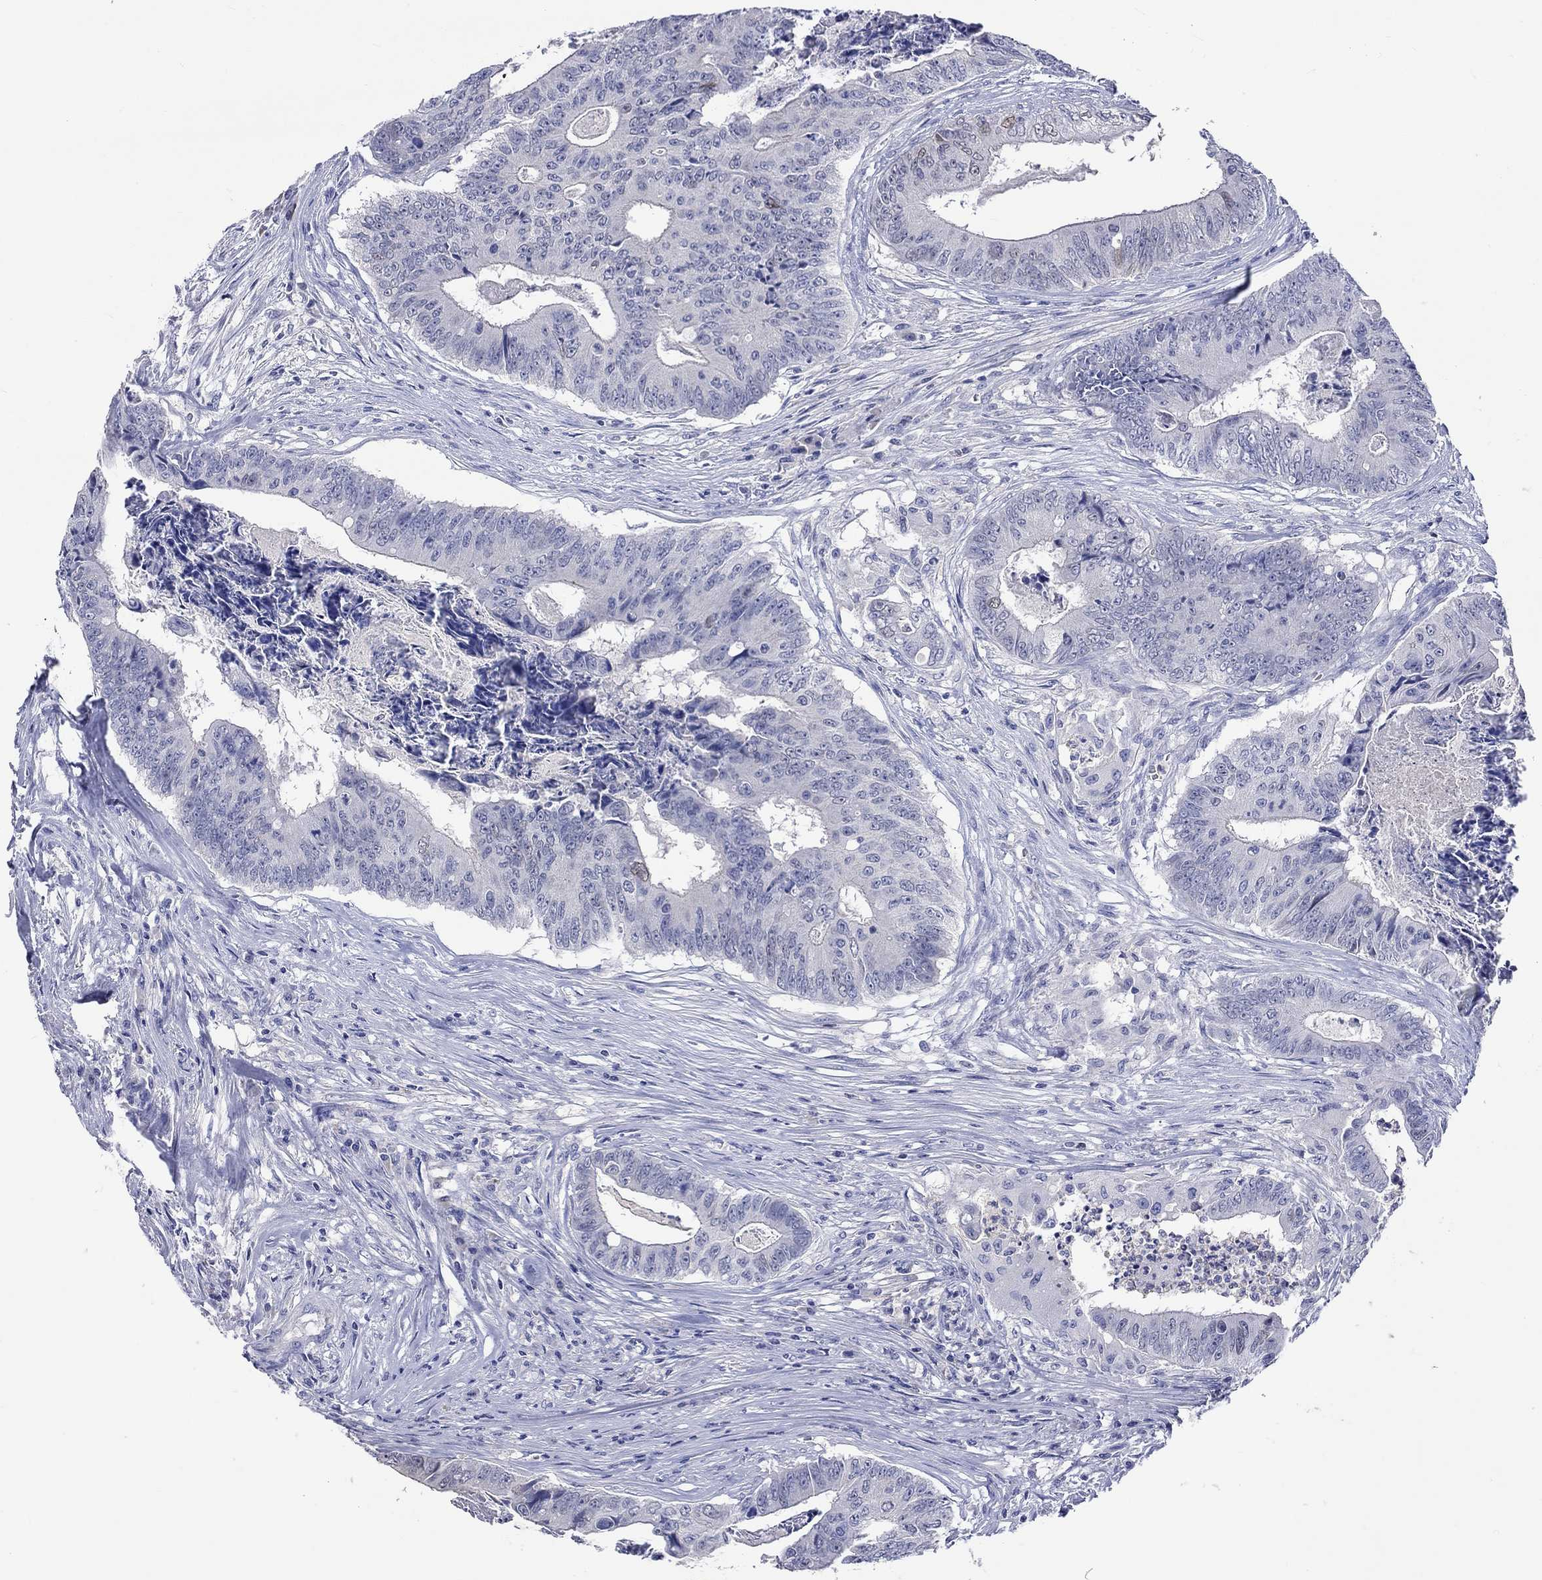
{"staining": {"intensity": "negative", "quantity": "none", "location": "none"}, "tissue": "colorectal cancer", "cell_type": "Tumor cells", "image_type": "cancer", "snomed": [{"axis": "morphology", "description": "Adenocarcinoma, NOS"}, {"axis": "topography", "description": "Colon"}], "caption": "An IHC micrograph of colorectal cancer (adenocarcinoma) is shown. There is no staining in tumor cells of colorectal cancer (adenocarcinoma).", "gene": "LRFN4", "patient": {"sex": "male", "age": 84}}